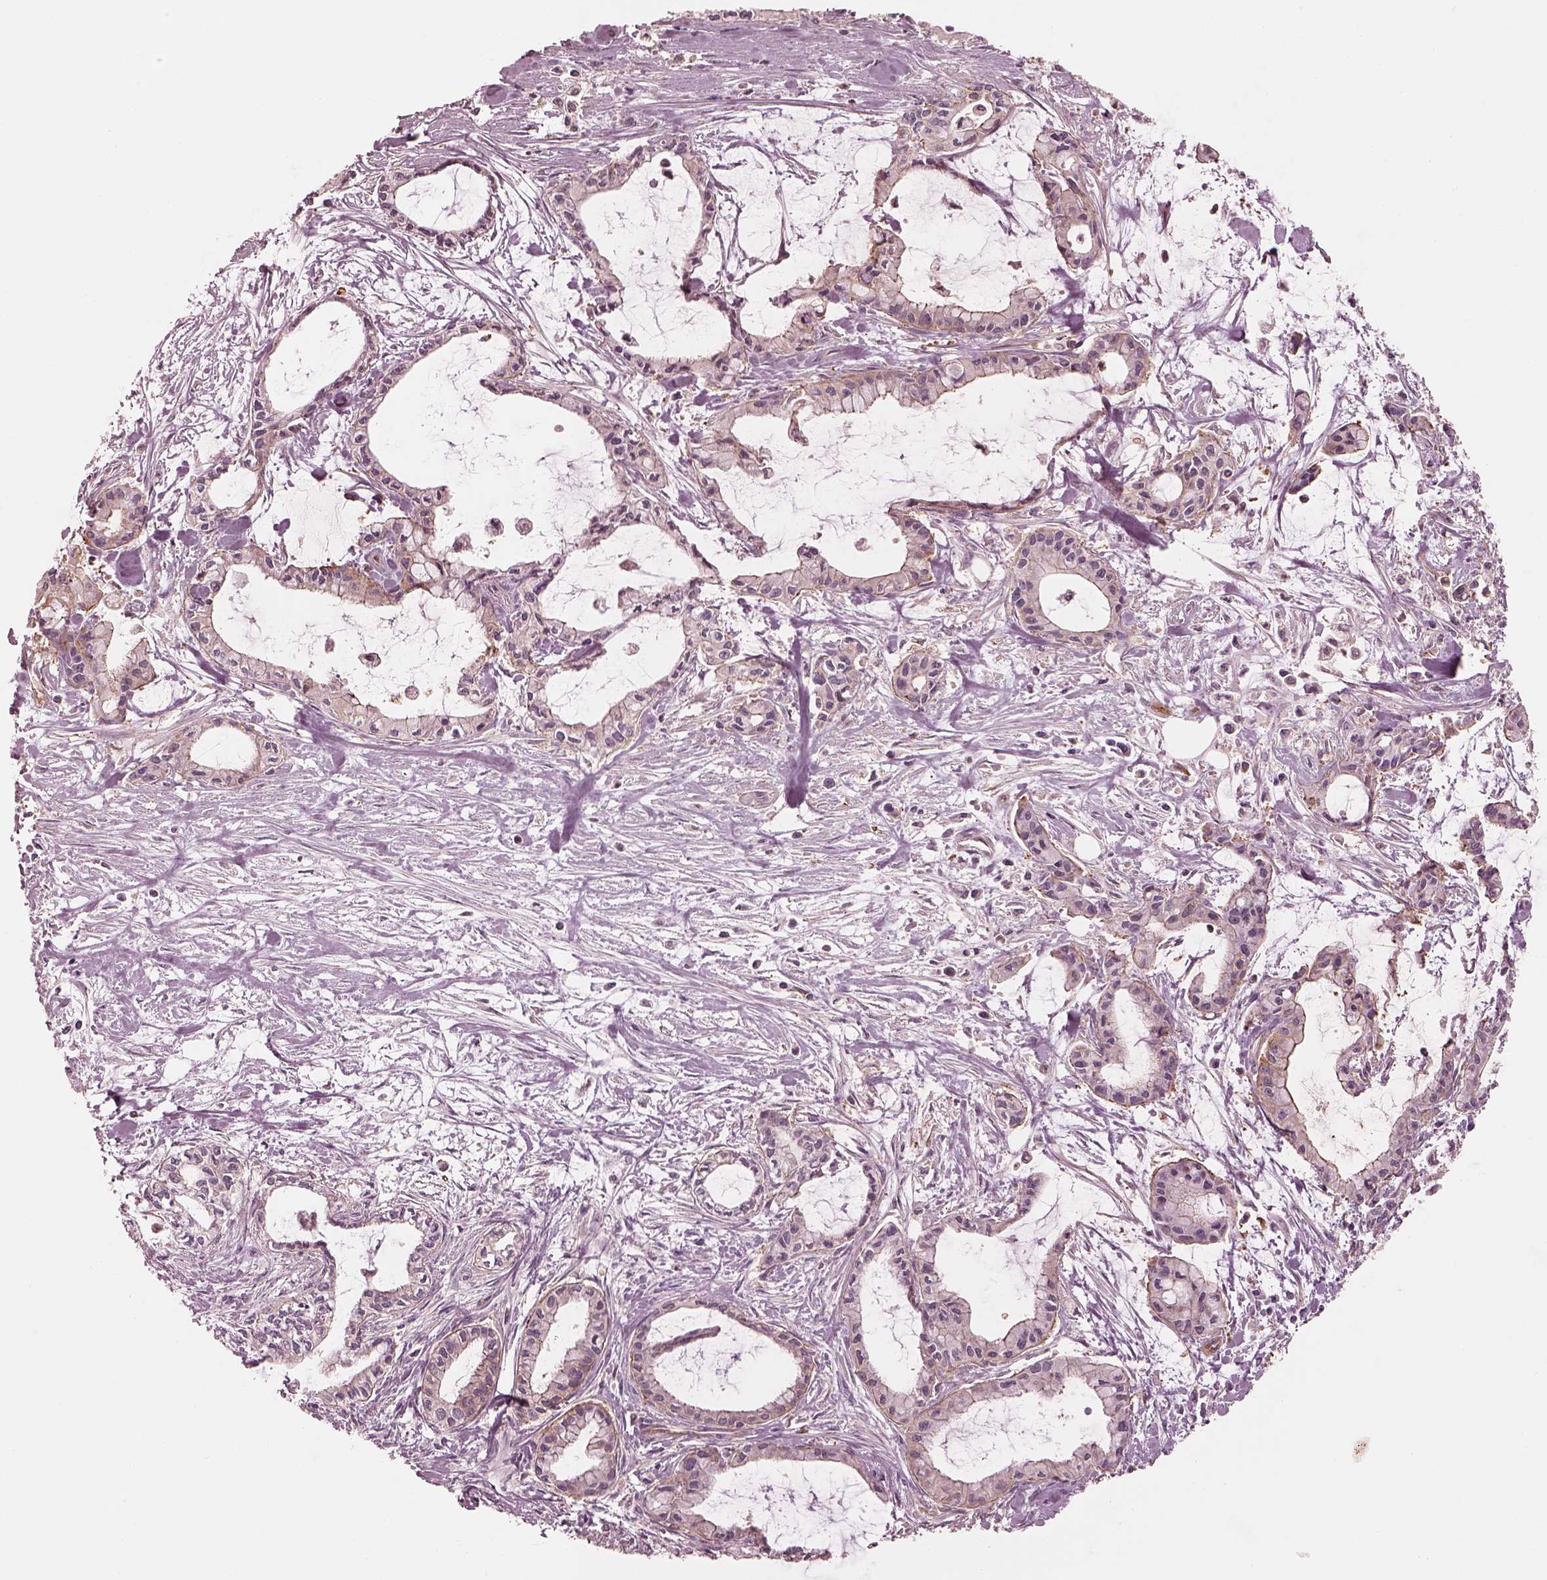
{"staining": {"intensity": "moderate", "quantity": "<25%", "location": "cytoplasmic/membranous"}, "tissue": "pancreatic cancer", "cell_type": "Tumor cells", "image_type": "cancer", "snomed": [{"axis": "morphology", "description": "Adenocarcinoma, NOS"}, {"axis": "topography", "description": "Pancreas"}], "caption": "DAB immunohistochemical staining of human pancreatic cancer reveals moderate cytoplasmic/membranous protein expression in approximately <25% of tumor cells.", "gene": "STK33", "patient": {"sex": "male", "age": 48}}